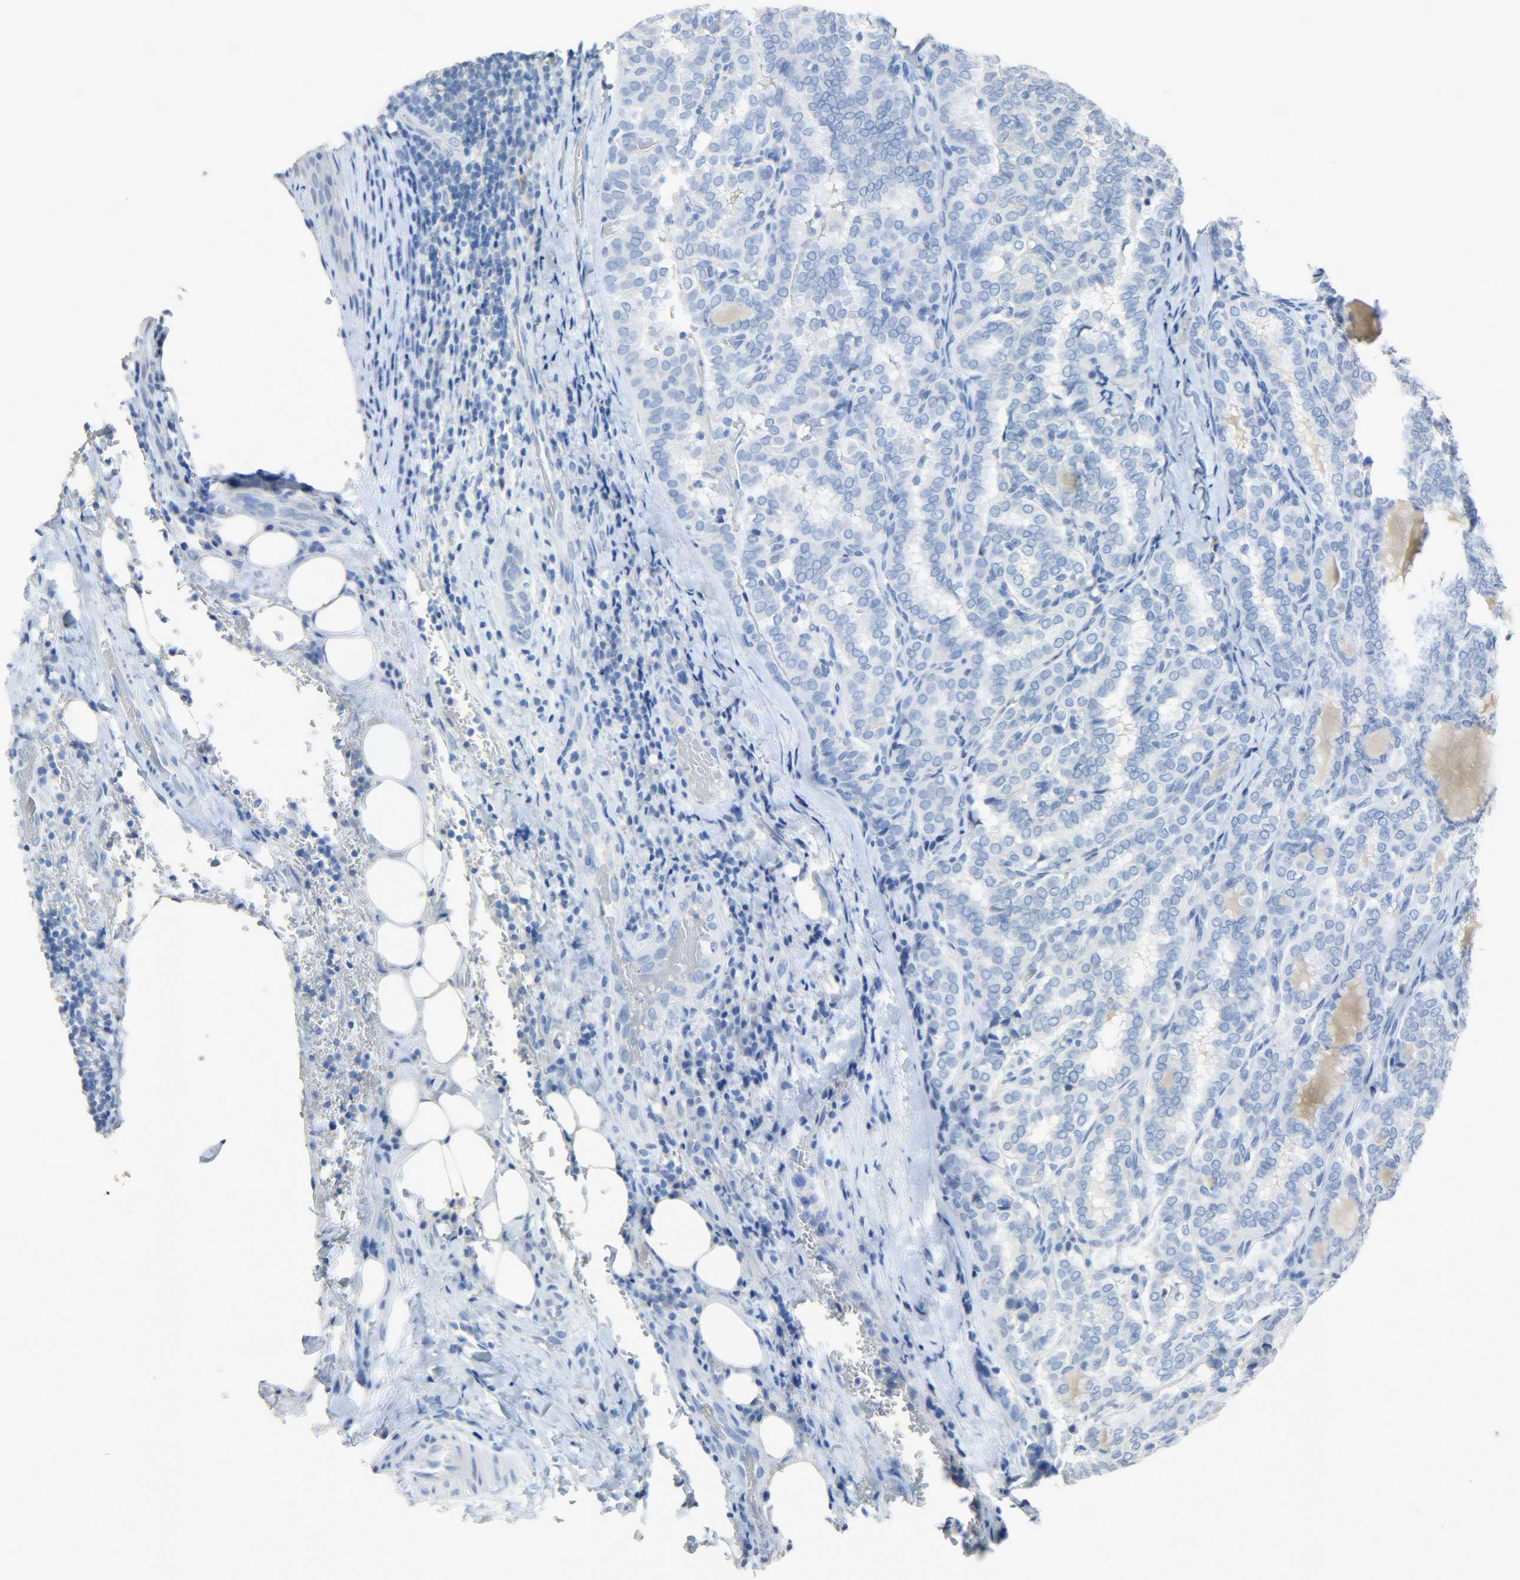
{"staining": {"intensity": "negative", "quantity": "none", "location": "none"}, "tissue": "thyroid cancer", "cell_type": "Tumor cells", "image_type": "cancer", "snomed": [{"axis": "morphology", "description": "Papillary adenocarcinoma, NOS"}, {"axis": "topography", "description": "Thyroid gland"}], "caption": "Micrograph shows no significant protein positivity in tumor cells of thyroid cancer.", "gene": "CRP", "patient": {"sex": "female", "age": 30}}